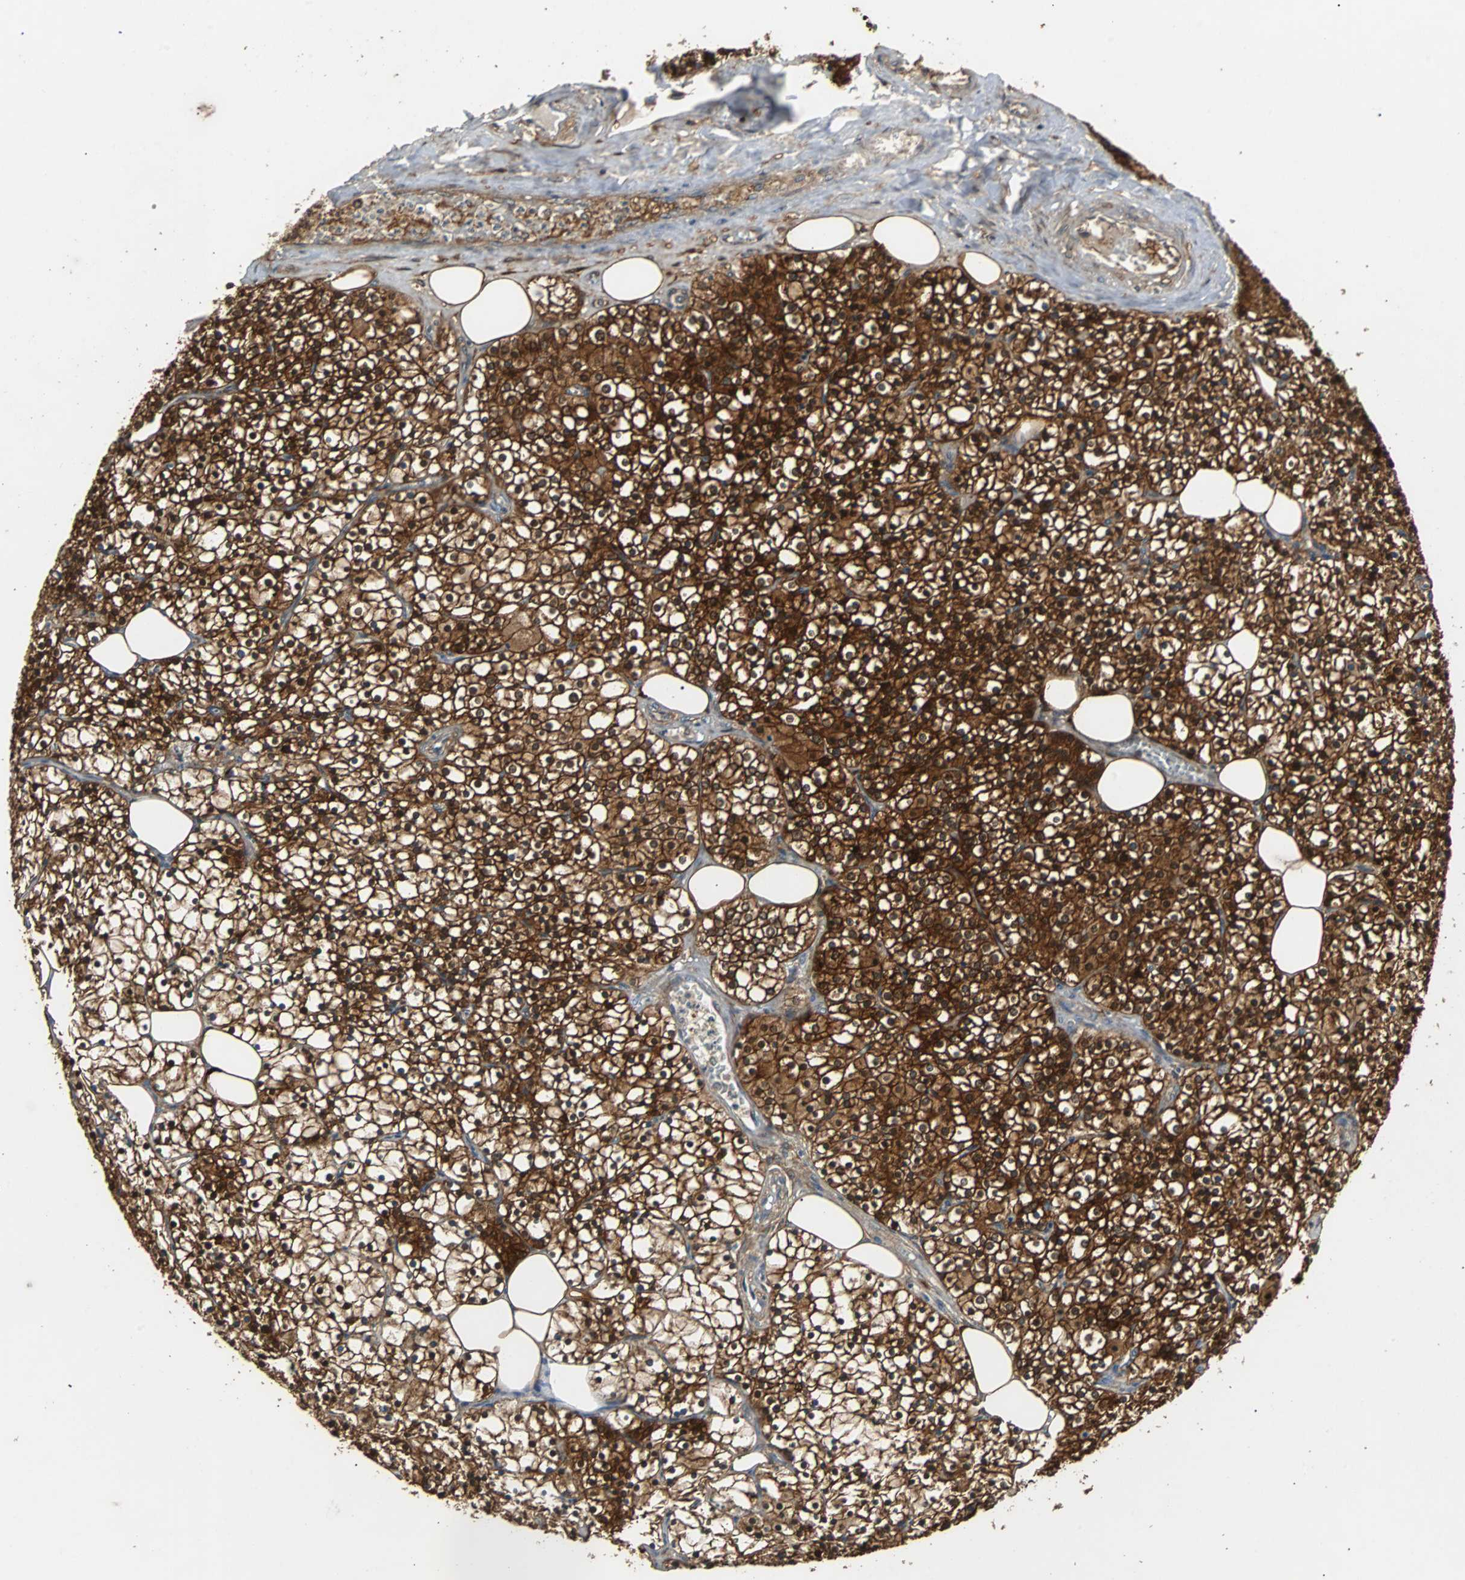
{"staining": {"intensity": "strong", "quantity": ">75%", "location": "cytoplasmic/membranous,nuclear"}, "tissue": "parathyroid gland", "cell_type": "Glandular cells", "image_type": "normal", "snomed": [{"axis": "morphology", "description": "Normal tissue, NOS"}, {"axis": "topography", "description": "Parathyroid gland"}], "caption": "Normal parathyroid gland shows strong cytoplasmic/membranous,nuclear positivity in about >75% of glandular cells, visualized by immunohistochemistry.", "gene": "PRDX6", "patient": {"sex": "female", "age": 63}}